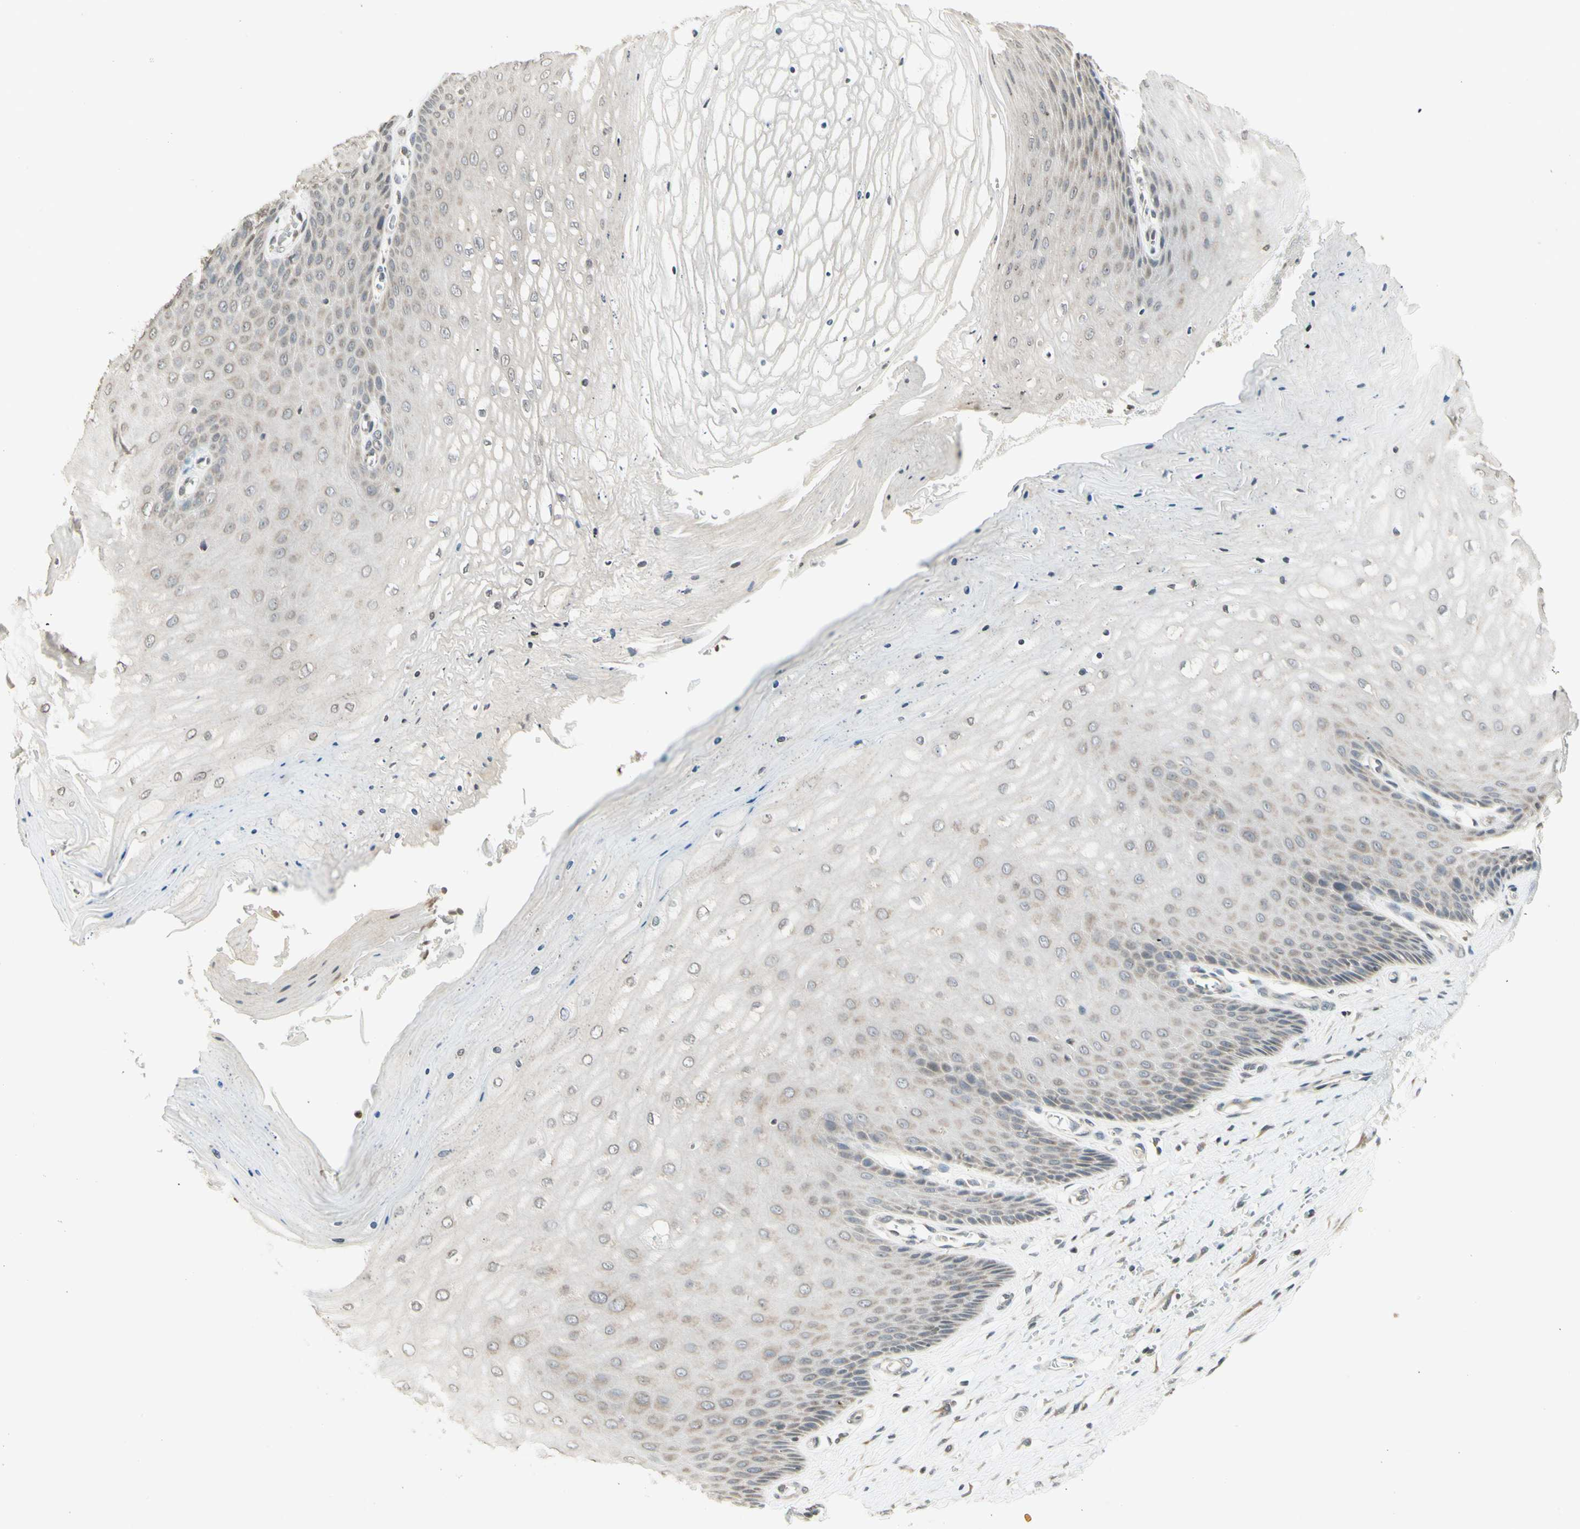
{"staining": {"intensity": "weak", "quantity": "<25%", "location": "cytoplasmic/membranous"}, "tissue": "cervix", "cell_type": "Glandular cells", "image_type": "normal", "snomed": [{"axis": "morphology", "description": "Normal tissue, NOS"}, {"axis": "topography", "description": "Cervix"}], "caption": "High power microscopy photomicrograph of an immunohistochemistry photomicrograph of benign cervix, revealing no significant staining in glandular cells.", "gene": "CCNI", "patient": {"sex": "female", "age": 55}}